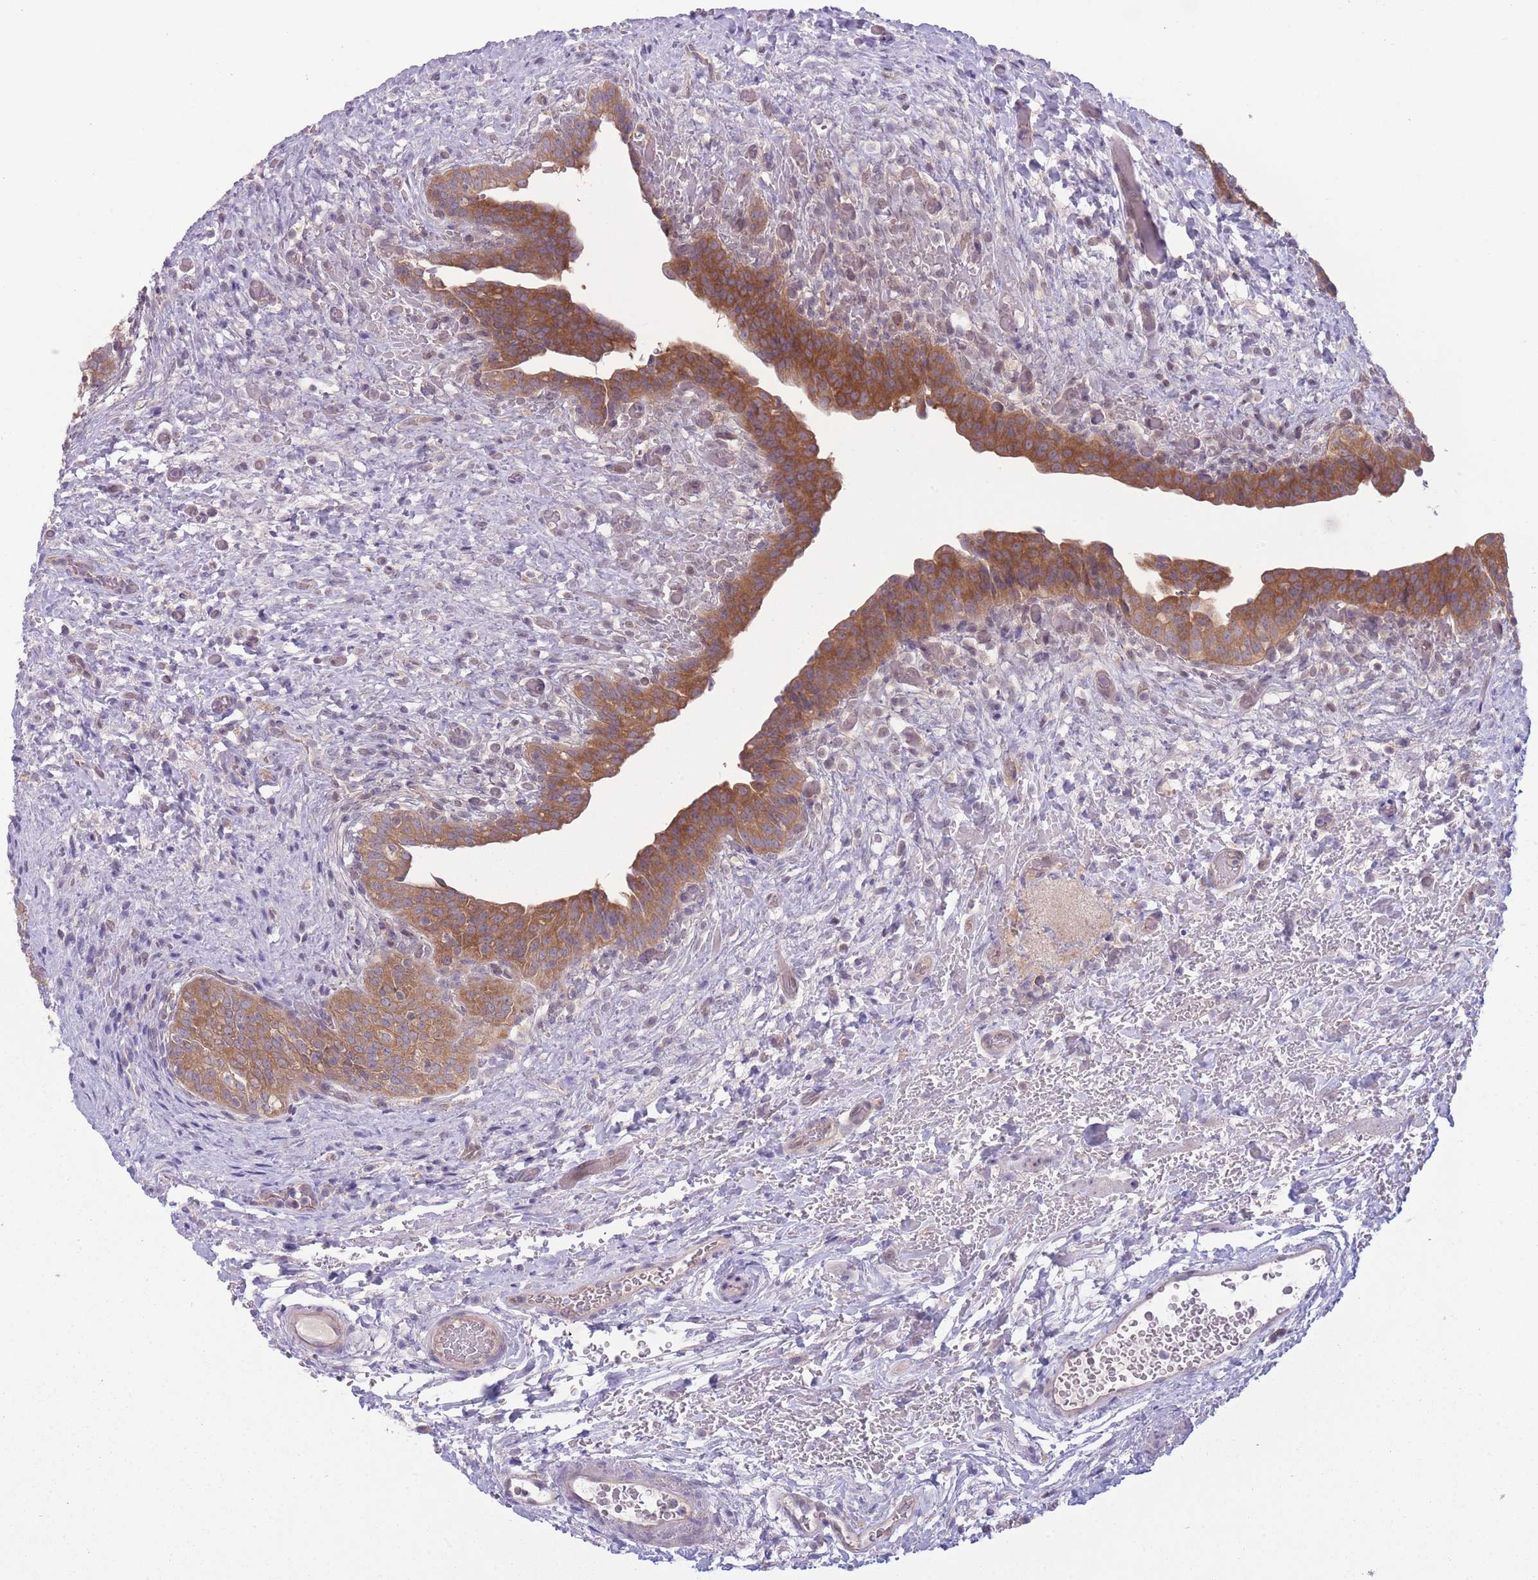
{"staining": {"intensity": "moderate", "quantity": ">75%", "location": "cytoplasmic/membranous"}, "tissue": "urinary bladder", "cell_type": "Urothelial cells", "image_type": "normal", "snomed": [{"axis": "morphology", "description": "Normal tissue, NOS"}, {"axis": "topography", "description": "Urinary bladder"}], "caption": "Moderate cytoplasmic/membranous protein expression is appreciated in approximately >75% of urothelial cells in urinary bladder.", "gene": "CCT6A", "patient": {"sex": "male", "age": 69}}